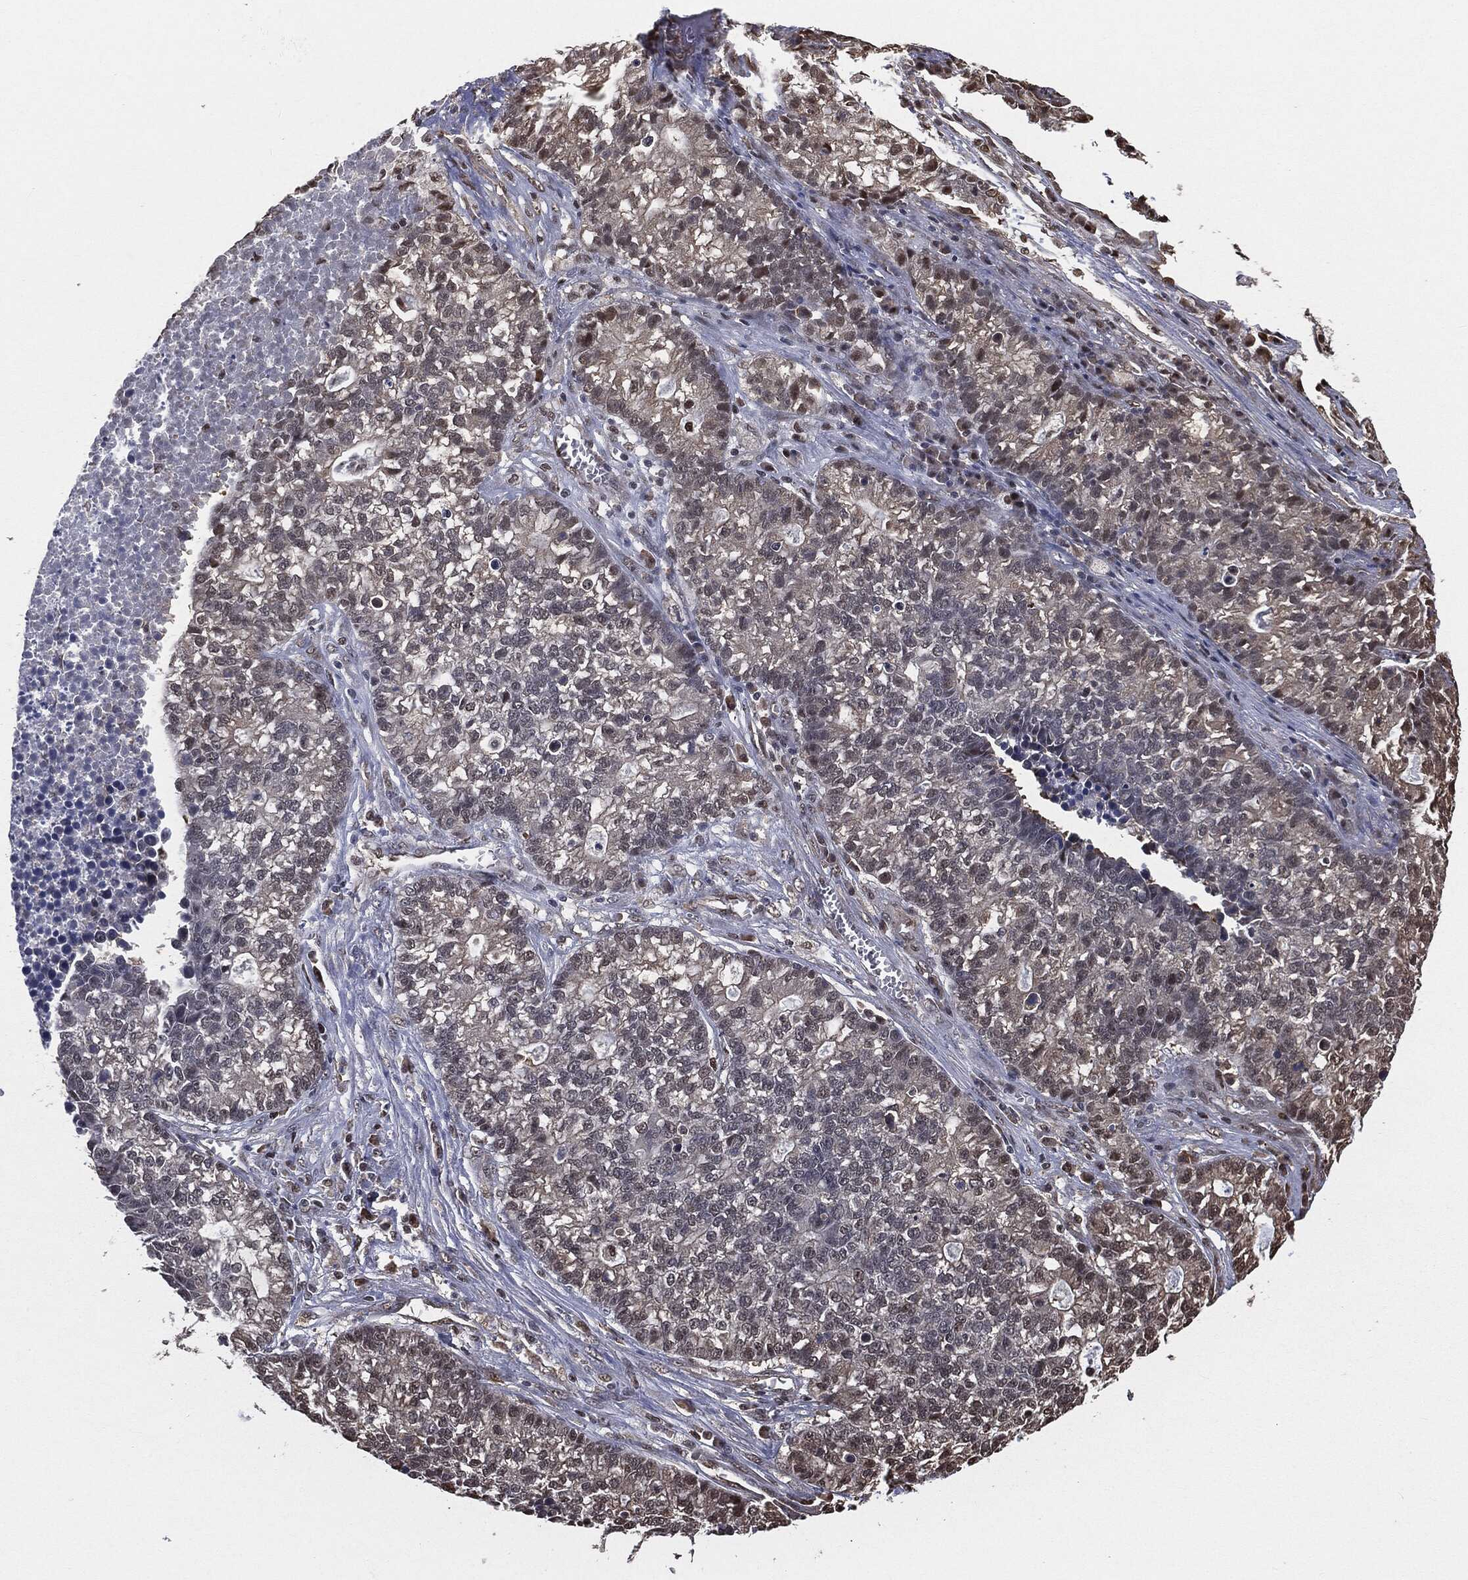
{"staining": {"intensity": "negative", "quantity": "none", "location": "none"}, "tissue": "lung cancer", "cell_type": "Tumor cells", "image_type": "cancer", "snomed": [{"axis": "morphology", "description": "Adenocarcinoma, NOS"}, {"axis": "topography", "description": "Lung"}], "caption": "High magnification brightfield microscopy of lung adenocarcinoma stained with DAB (brown) and counterstained with hematoxylin (blue): tumor cells show no significant staining. The staining is performed using DAB brown chromogen with nuclei counter-stained in using hematoxylin.", "gene": "SHLD2", "patient": {"sex": "male", "age": 57}}